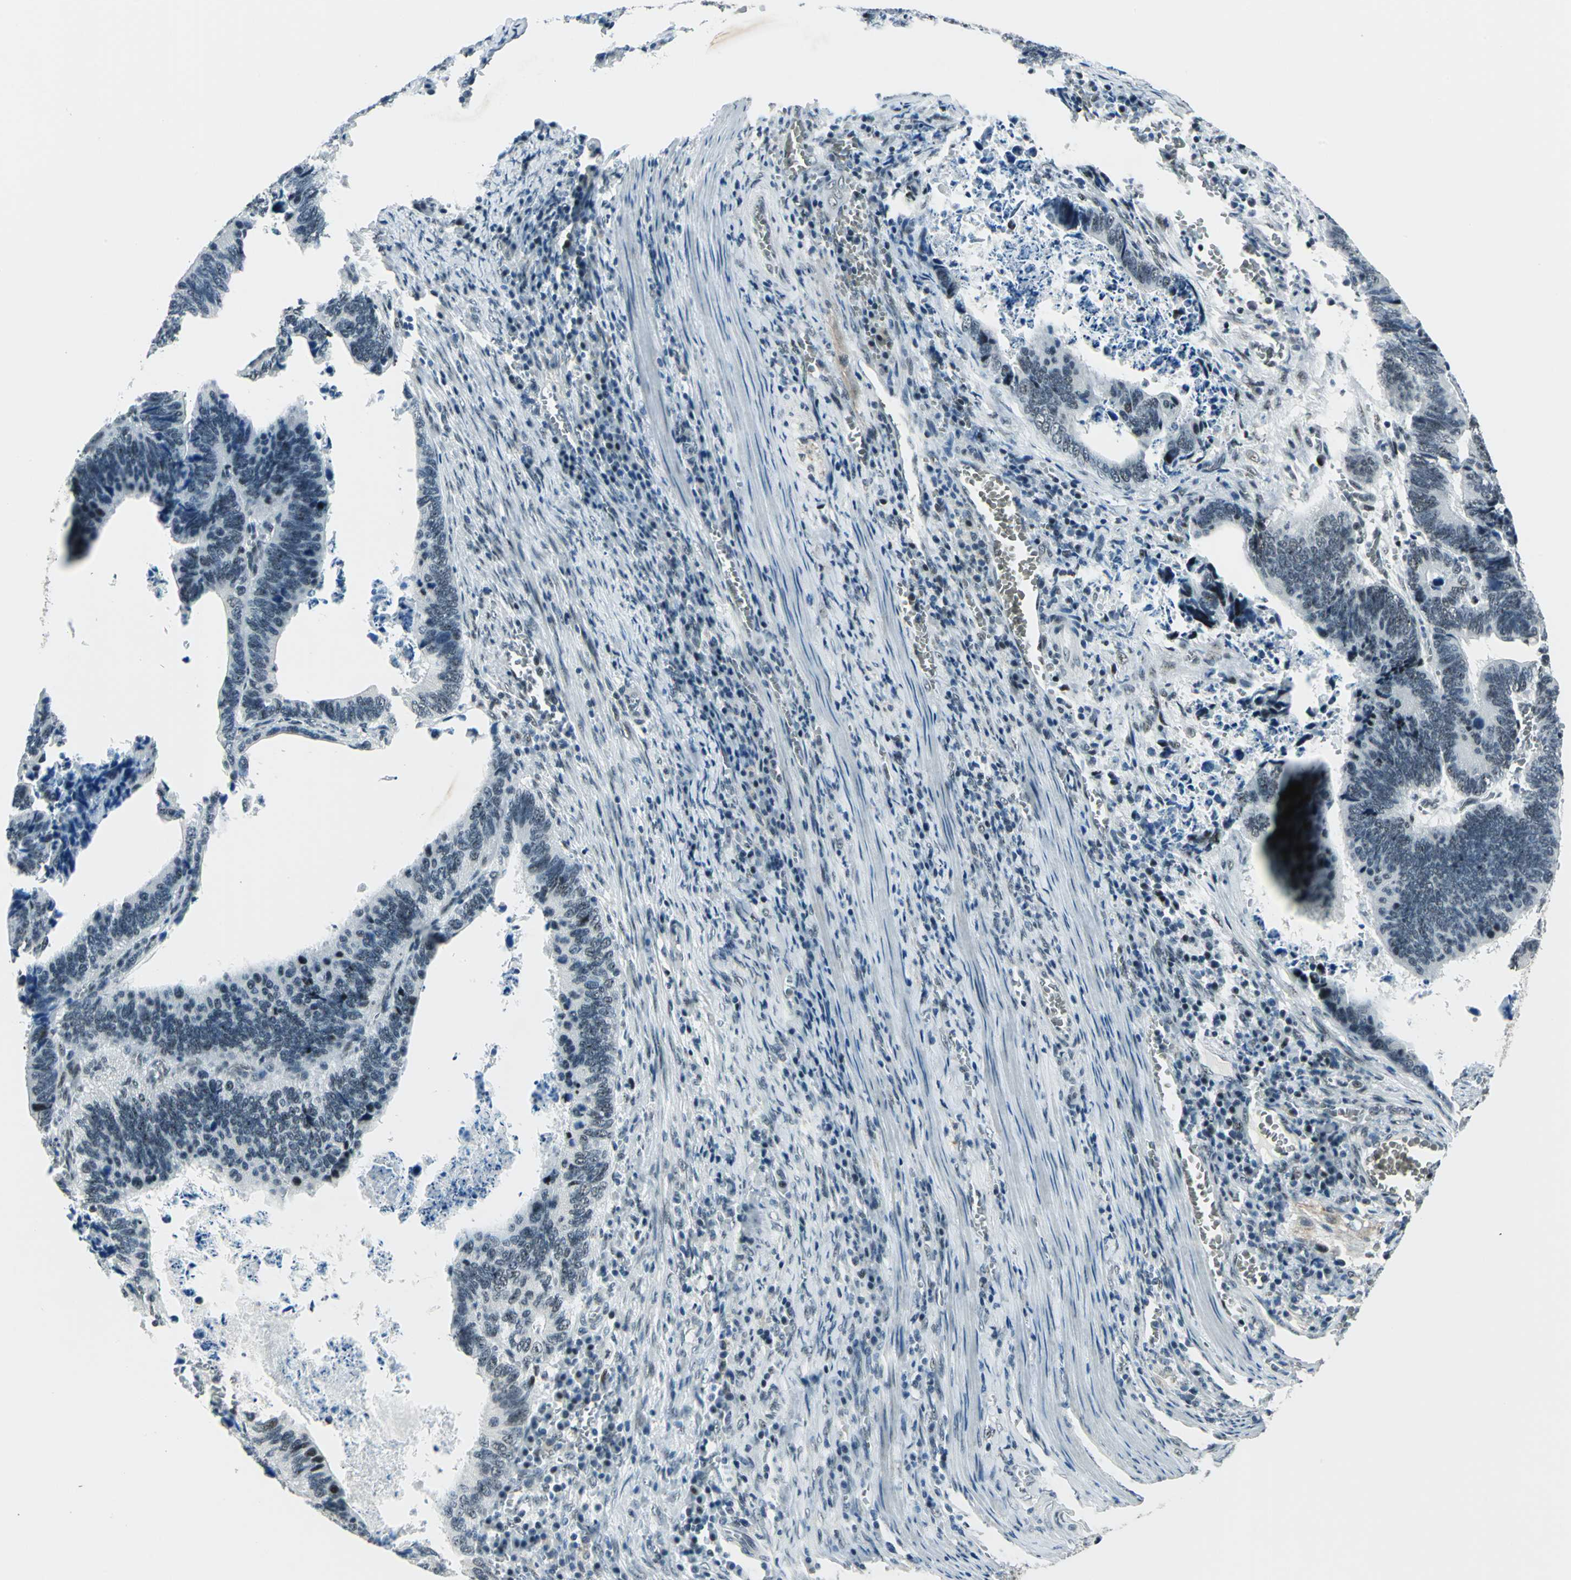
{"staining": {"intensity": "negative", "quantity": "none", "location": "none"}, "tissue": "colorectal cancer", "cell_type": "Tumor cells", "image_type": "cancer", "snomed": [{"axis": "morphology", "description": "Adenocarcinoma, NOS"}, {"axis": "topography", "description": "Colon"}], "caption": "Tumor cells are negative for protein expression in human colorectal cancer (adenocarcinoma).", "gene": "KAT6B", "patient": {"sex": "male", "age": 72}}